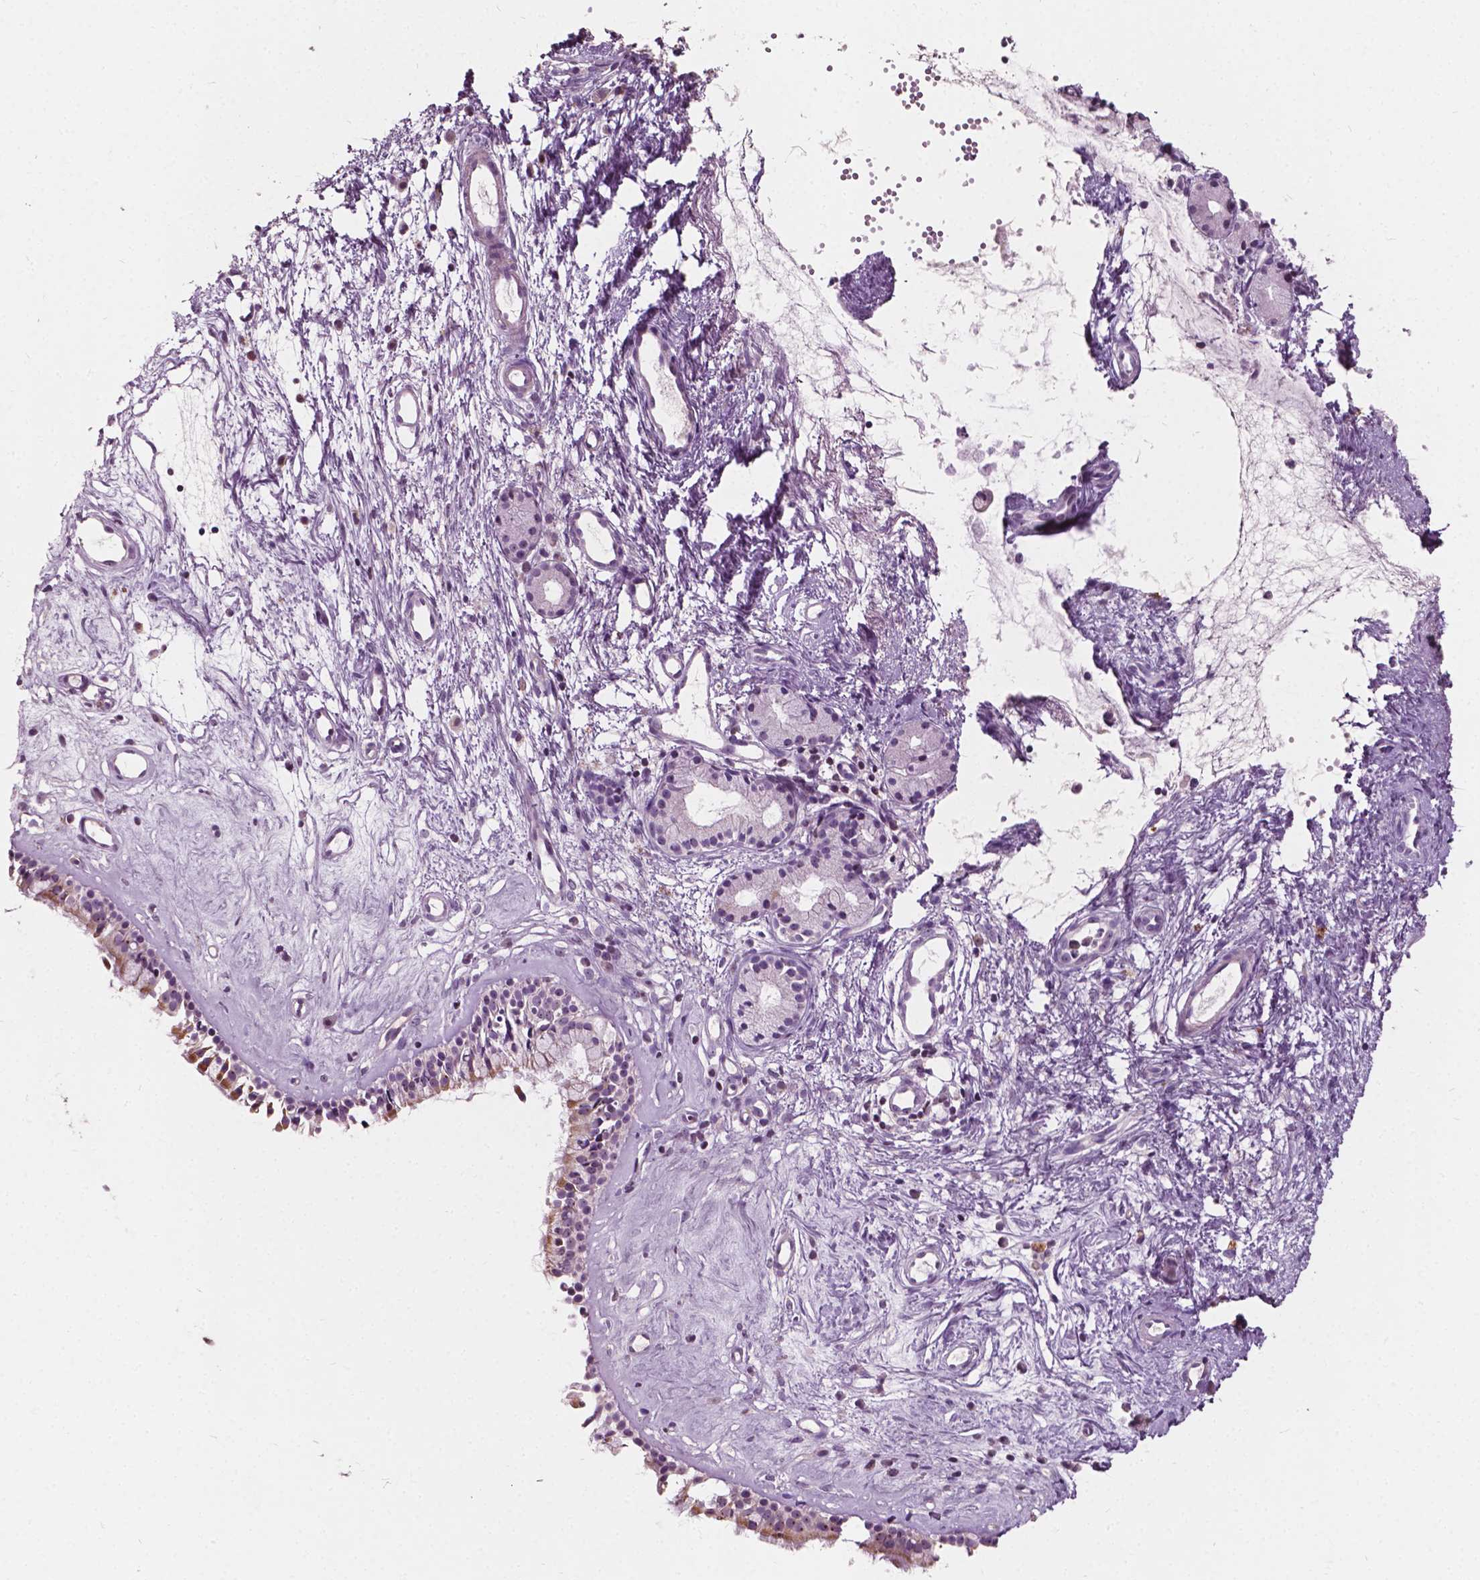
{"staining": {"intensity": "moderate", "quantity": "<25%", "location": "cytoplasmic/membranous,nuclear"}, "tissue": "nasopharynx", "cell_type": "Respiratory epithelial cells", "image_type": "normal", "snomed": [{"axis": "morphology", "description": "Normal tissue, NOS"}, {"axis": "topography", "description": "Nasopharynx"}], "caption": "Moderate cytoplasmic/membranous,nuclear staining is appreciated in about <25% of respiratory epithelial cells in benign nasopharynx. The protein is shown in brown color, while the nuclei are stained blue.", "gene": "ODF3L2", "patient": {"sex": "female", "age": 52}}